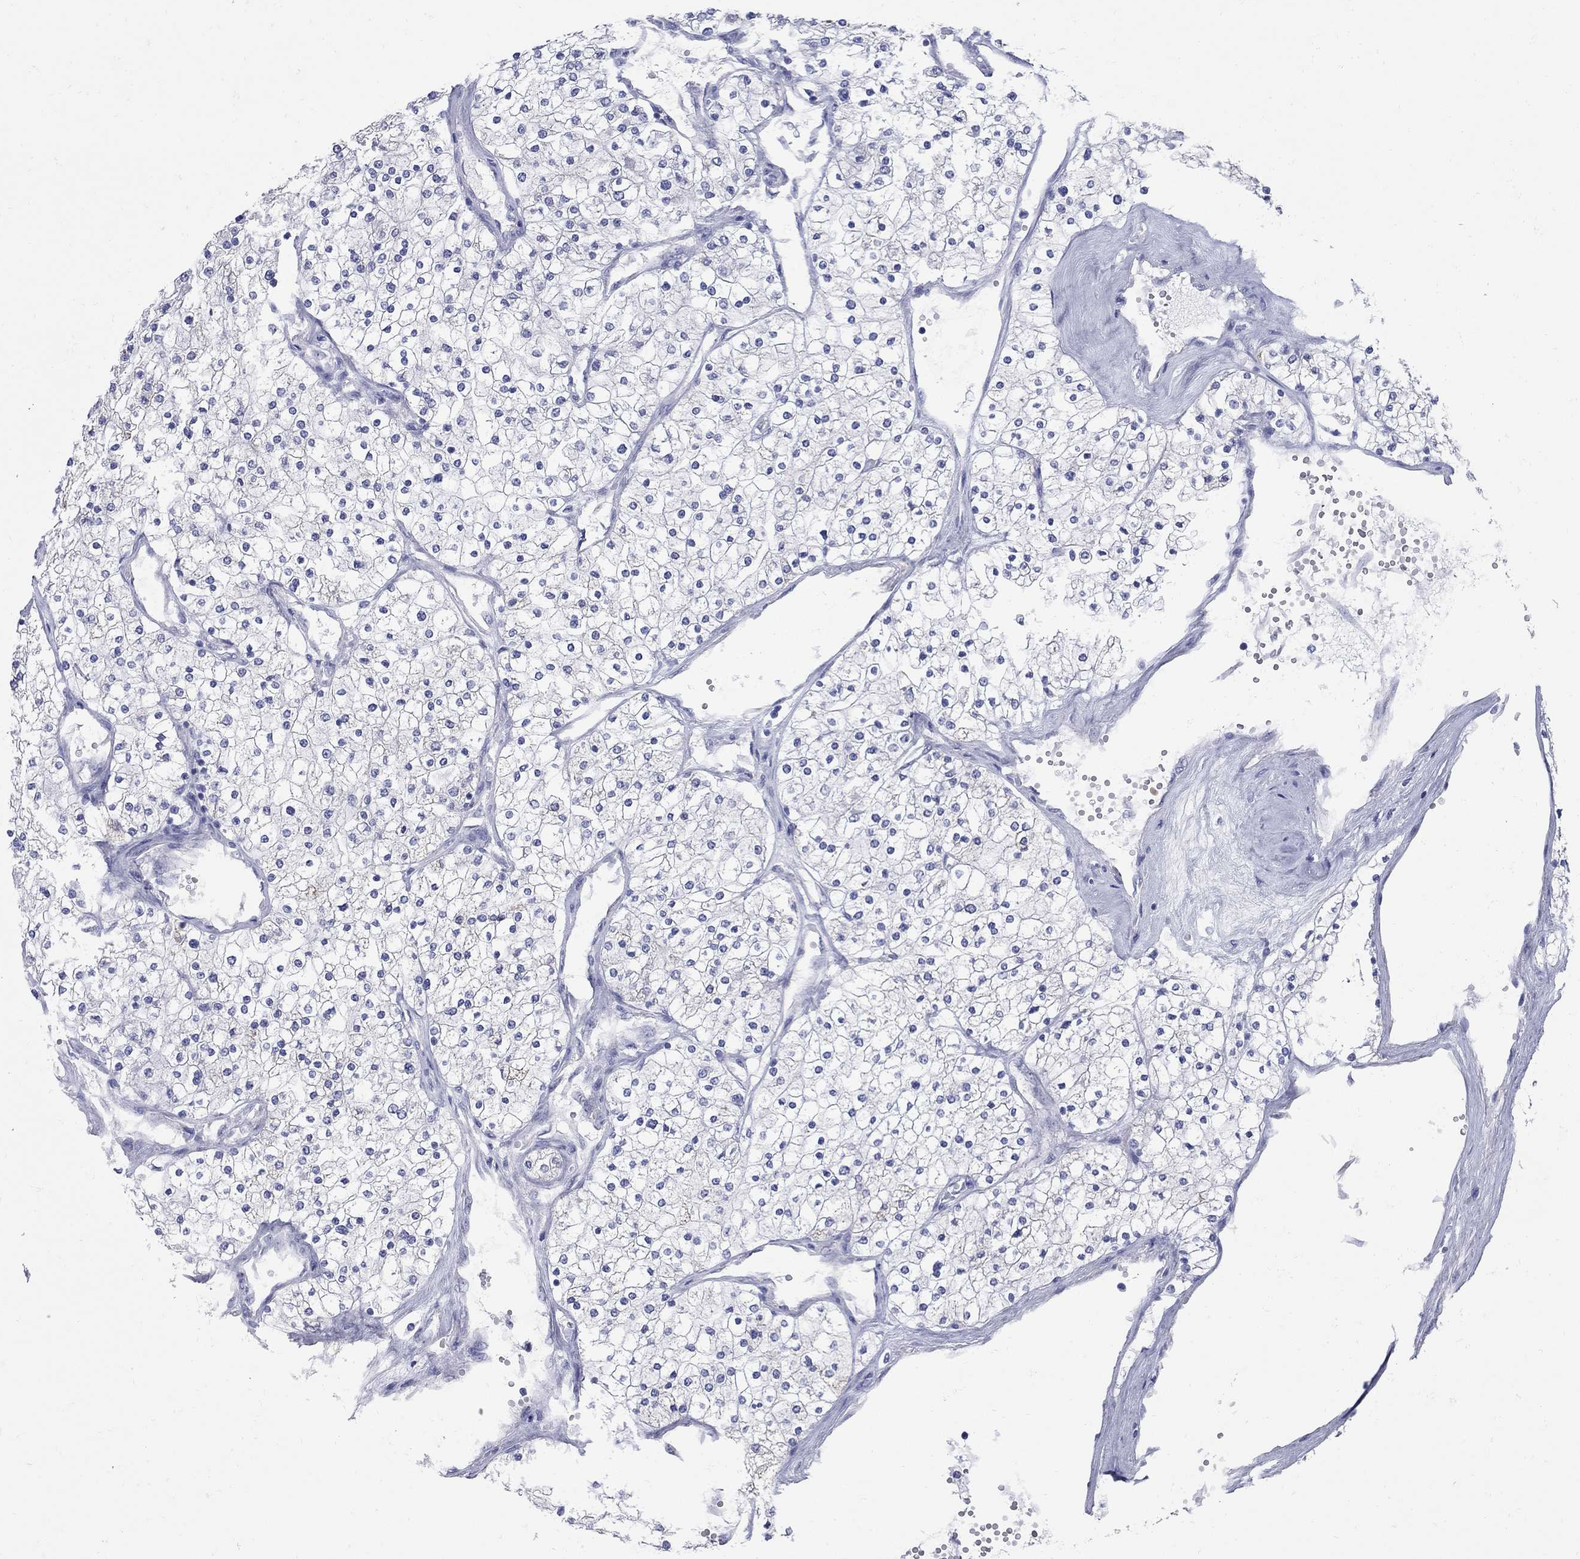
{"staining": {"intensity": "negative", "quantity": "none", "location": "none"}, "tissue": "renal cancer", "cell_type": "Tumor cells", "image_type": "cancer", "snomed": [{"axis": "morphology", "description": "Adenocarcinoma, NOS"}, {"axis": "topography", "description": "Kidney"}], "caption": "The histopathology image displays no significant positivity in tumor cells of renal cancer. (DAB immunohistochemistry with hematoxylin counter stain).", "gene": "PDZD3", "patient": {"sex": "male", "age": 80}}